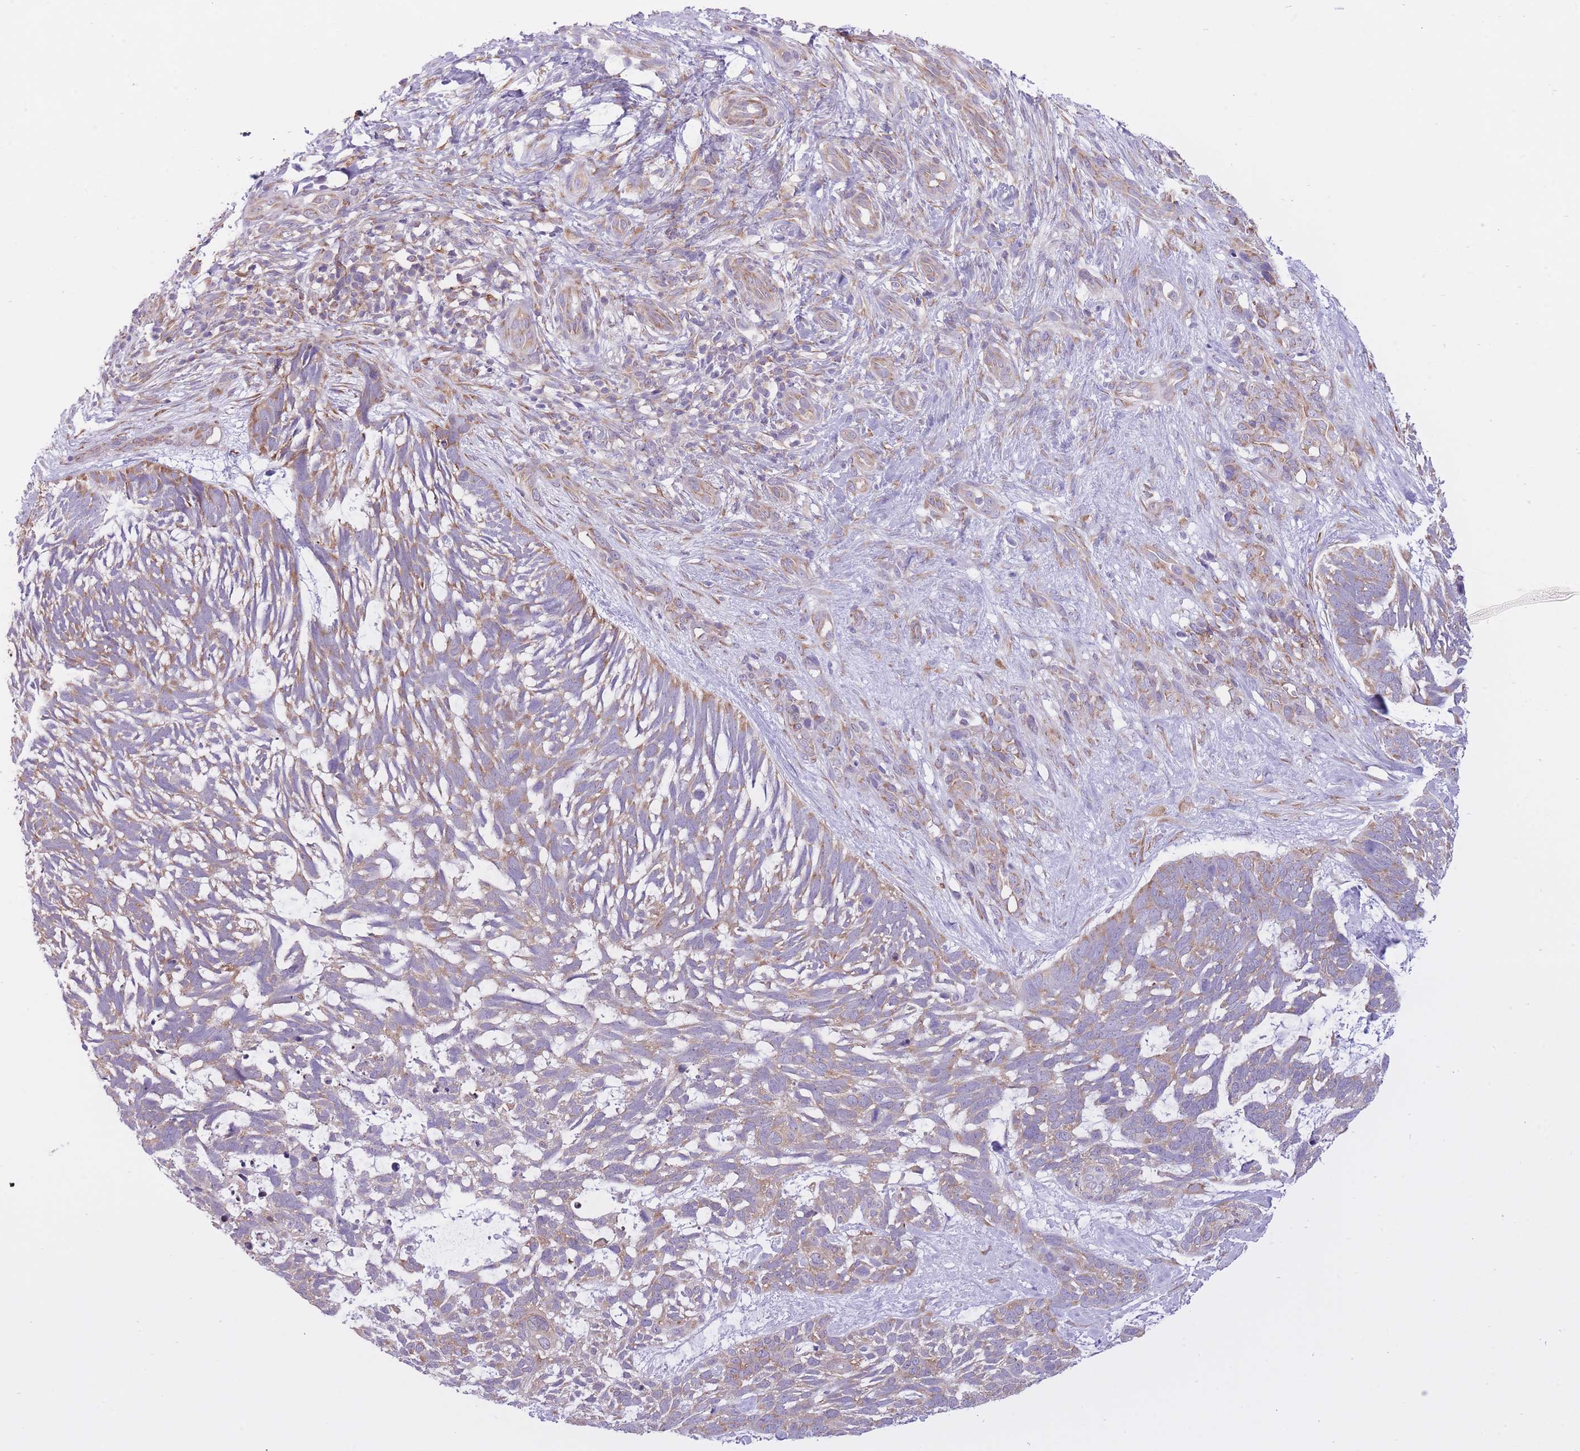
{"staining": {"intensity": "weak", "quantity": "25%-75%", "location": "cytoplasmic/membranous"}, "tissue": "skin cancer", "cell_type": "Tumor cells", "image_type": "cancer", "snomed": [{"axis": "morphology", "description": "Basal cell carcinoma"}, {"axis": "topography", "description": "Skin"}], "caption": "Protein expression analysis of human basal cell carcinoma (skin) reveals weak cytoplasmic/membranous expression in approximately 25%-75% of tumor cells.", "gene": "ZNF501", "patient": {"sex": "male", "age": 88}}